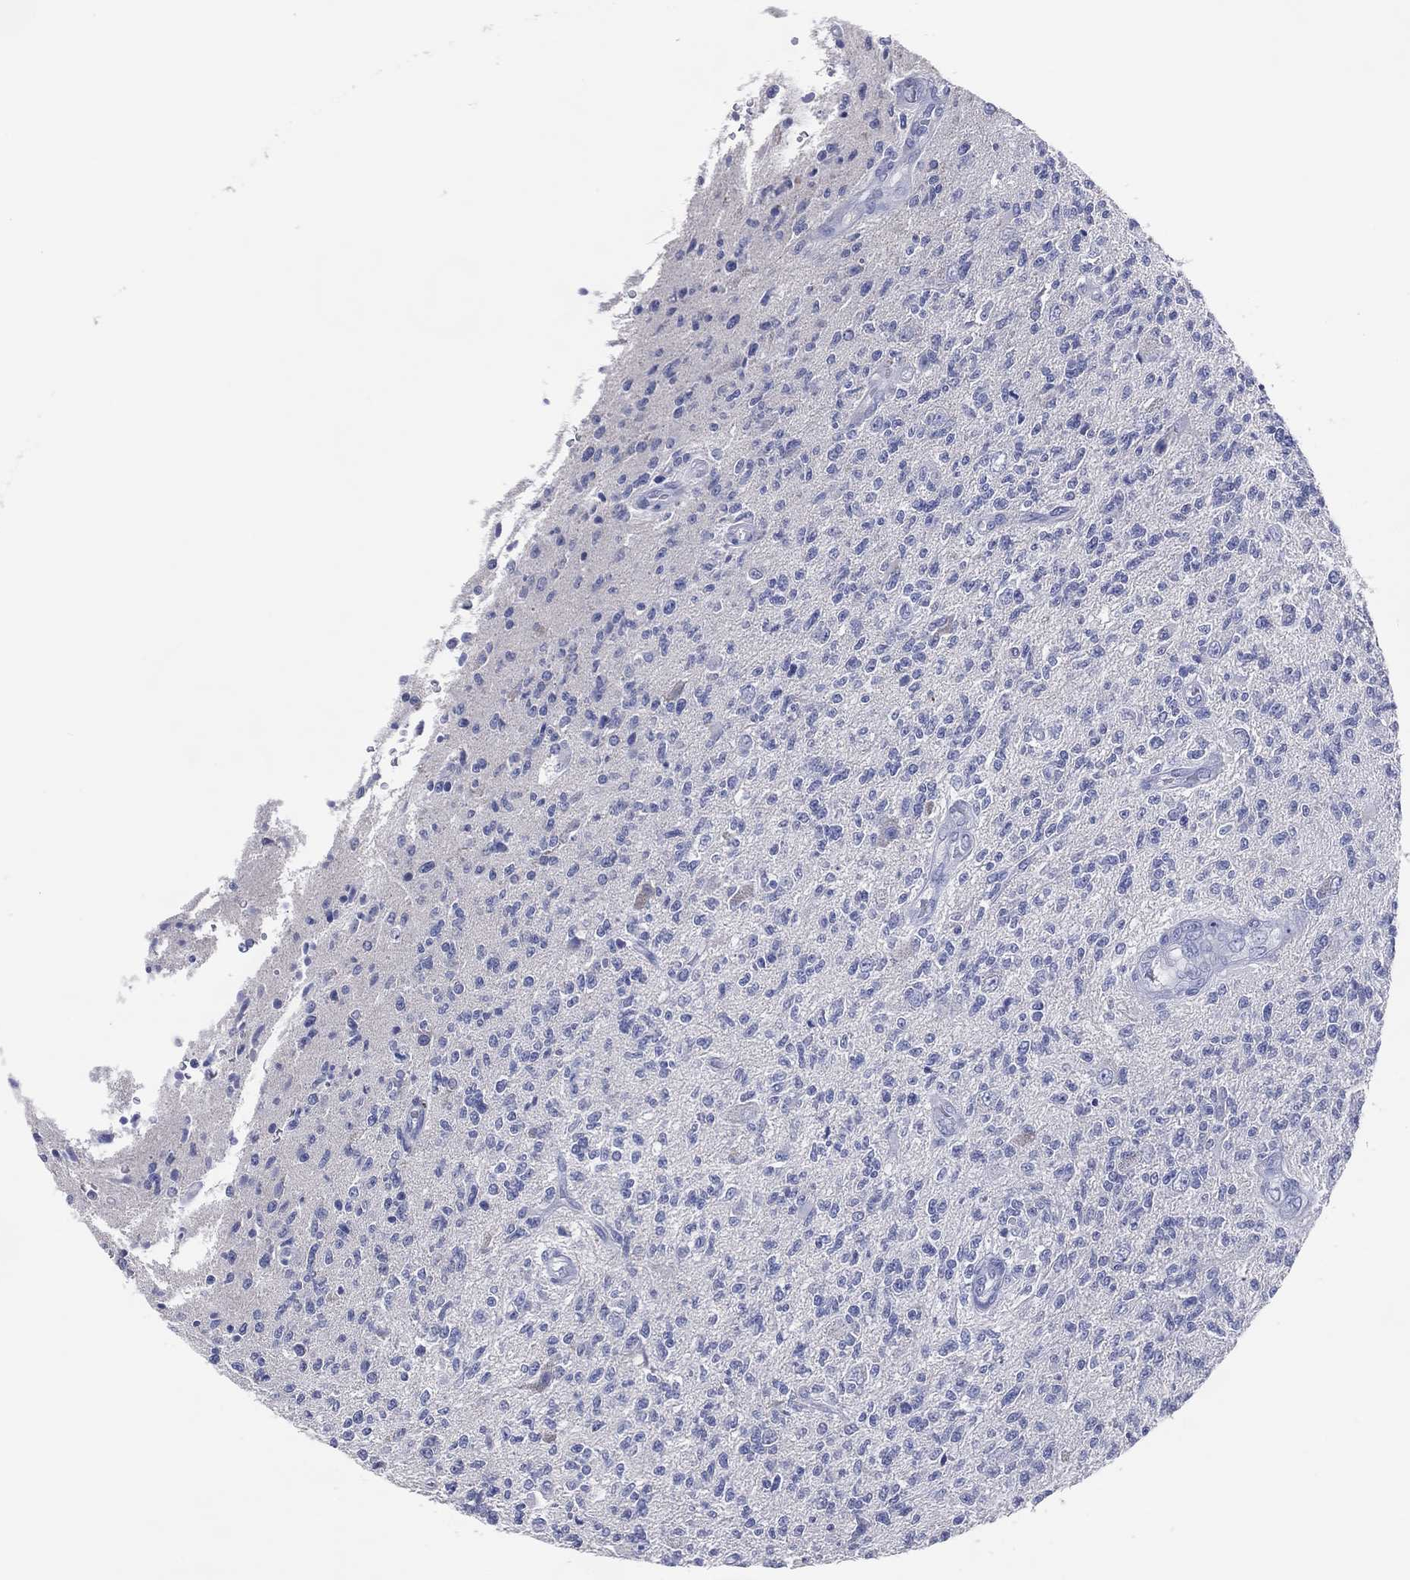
{"staining": {"intensity": "negative", "quantity": "none", "location": "none"}, "tissue": "glioma", "cell_type": "Tumor cells", "image_type": "cancer", "snomed": [{"axis": "morphology", "description": "Glioma, malignant, High grade"}, {"axis": "topography", "description": "Brain"}], "caption": "Glioma stained for a protein using IHC reveals no expression tumor cells.", "gene": "DNAH6", "patient": {"sex": "male", "age": 56}}